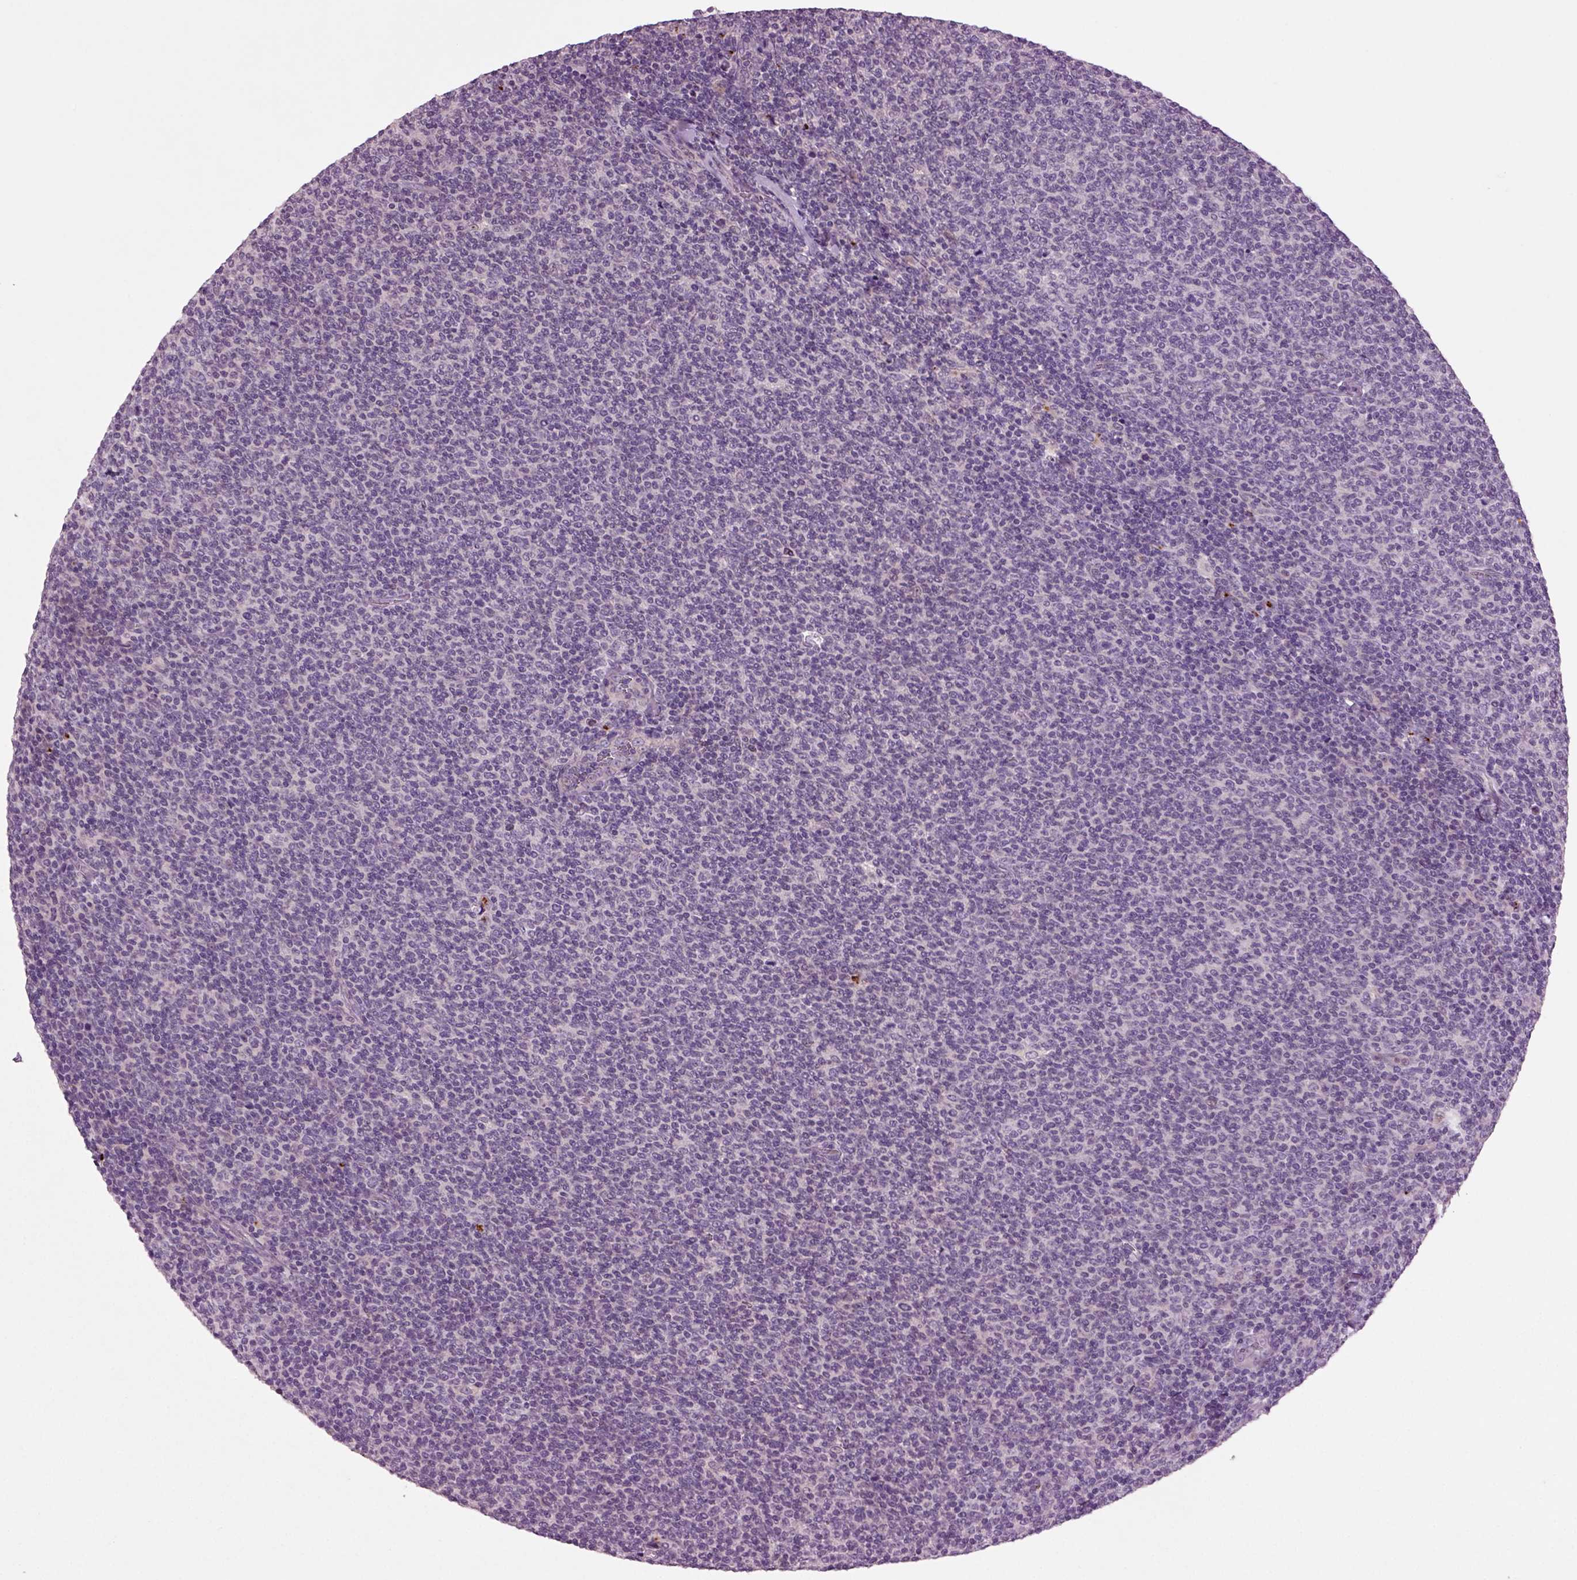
{"staining": {"intensity": "negative", "quantity": "none", "location": "none"}, "tissue": "lymphoma", "cell_type": "Tumor cells", "image_type": "cancer", "snomed": [{"axis": "morphology", "description": "Malignant lymphoma, non-Hodgkin's type, Low grade"}, {"axis": "topography", "description": "Lymph node"}], "caption": "Tumor cells are negative for protein expression in human low-grade malignant lymphoma, non-Hodgkin's type.", "gene": "SLC17A6", "patient": {"sex": "male", "age": 52}}